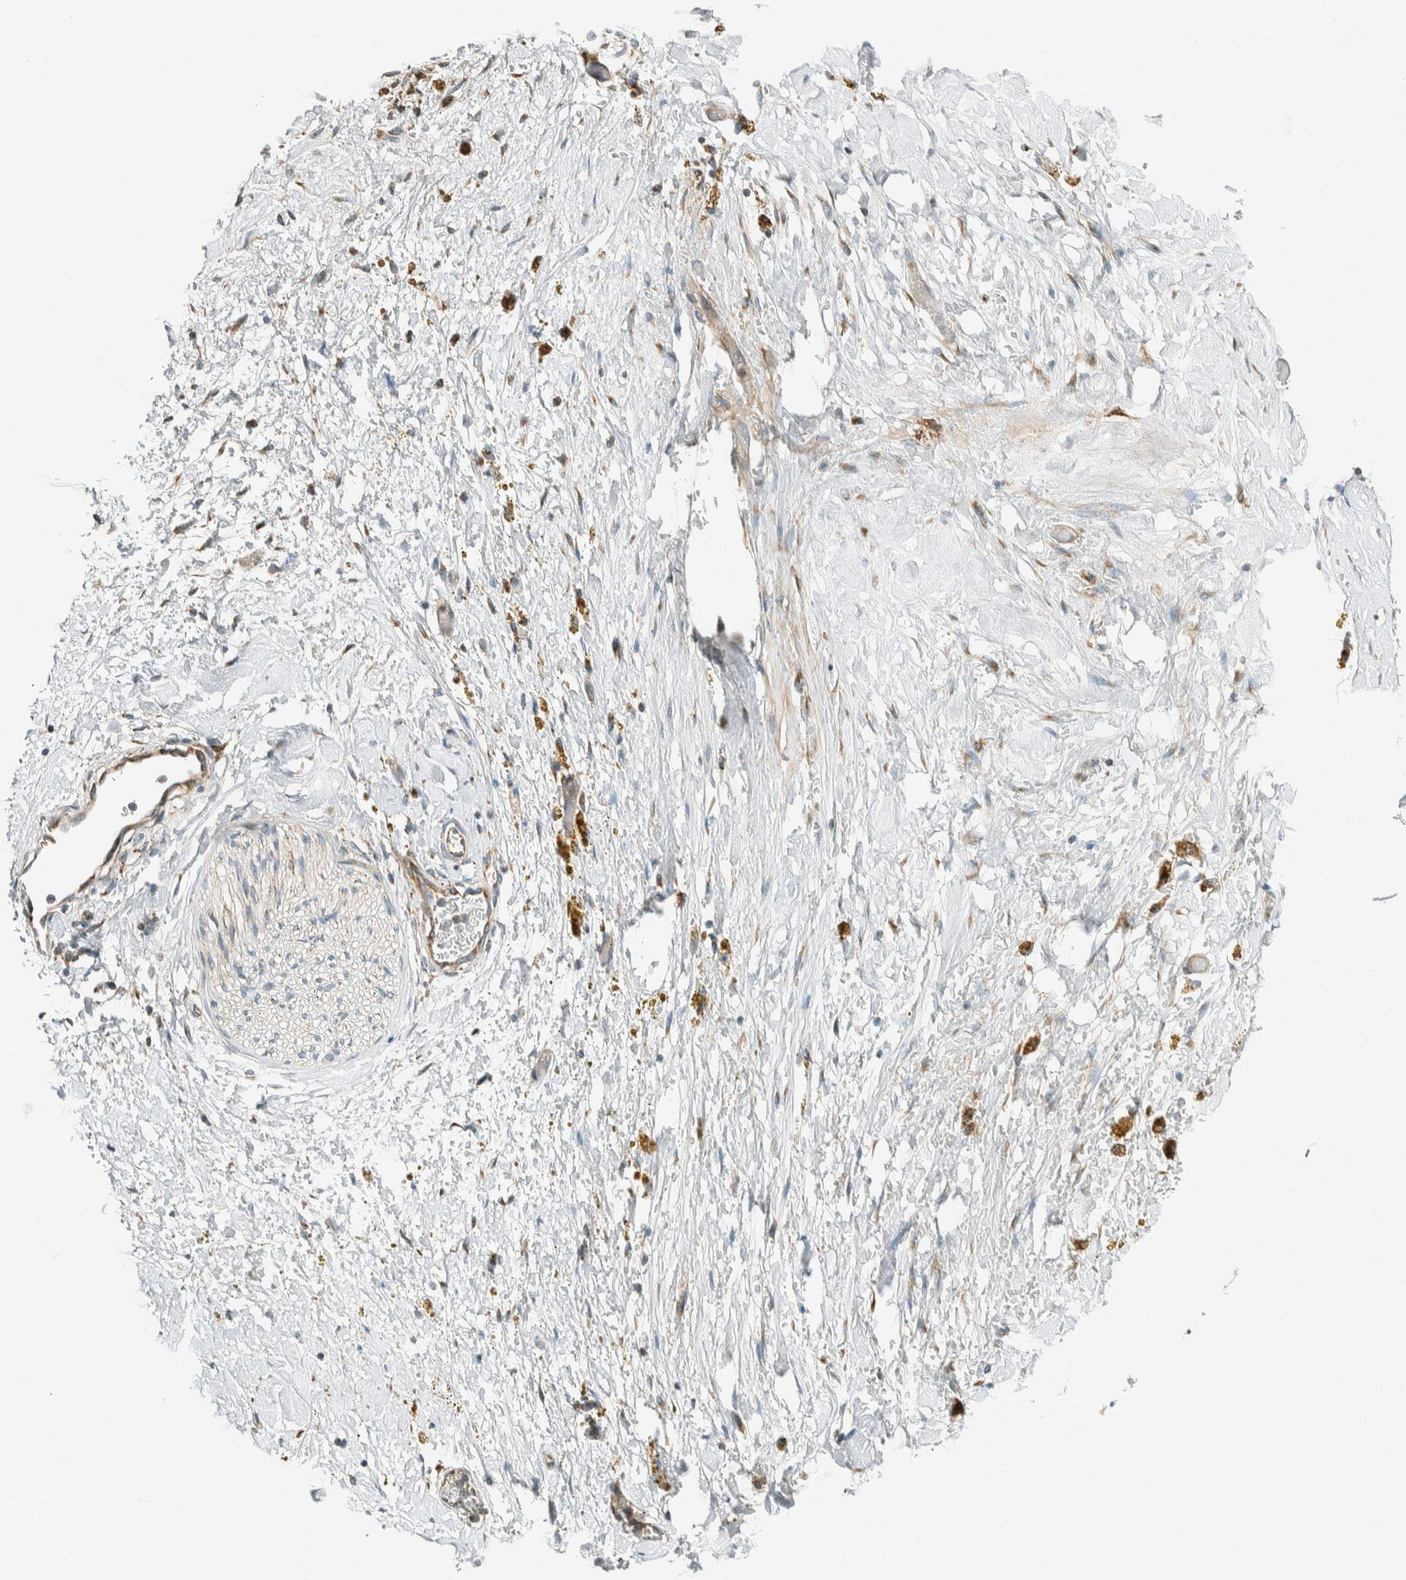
{"staining": {"intensity": "moderate", "quantity": ">75%", "location": "cytoplasmic/membranous"}, "tissue": "adipose tissue", "cell_type": "Adipocytes", "image_type": "normal", "snomed": [{"axis": "morphology", "description": "Normal tissue, NOS"}, {"axis": "topography", "description": "Kidney"}, {"axis": "topography", "description": "Peripheral nerve tissue"}], "caption": "Immunohistochemical staining of benign adipose tissue demonstrates moderate cytoplasmic/membranous protein positivity in about >75% of adipocytes. Ihc stains the protein of interest in brown and the nuclei are stained blue.", "gene": "SPAG5", "patient": {"sex": "male", "age": 7}}